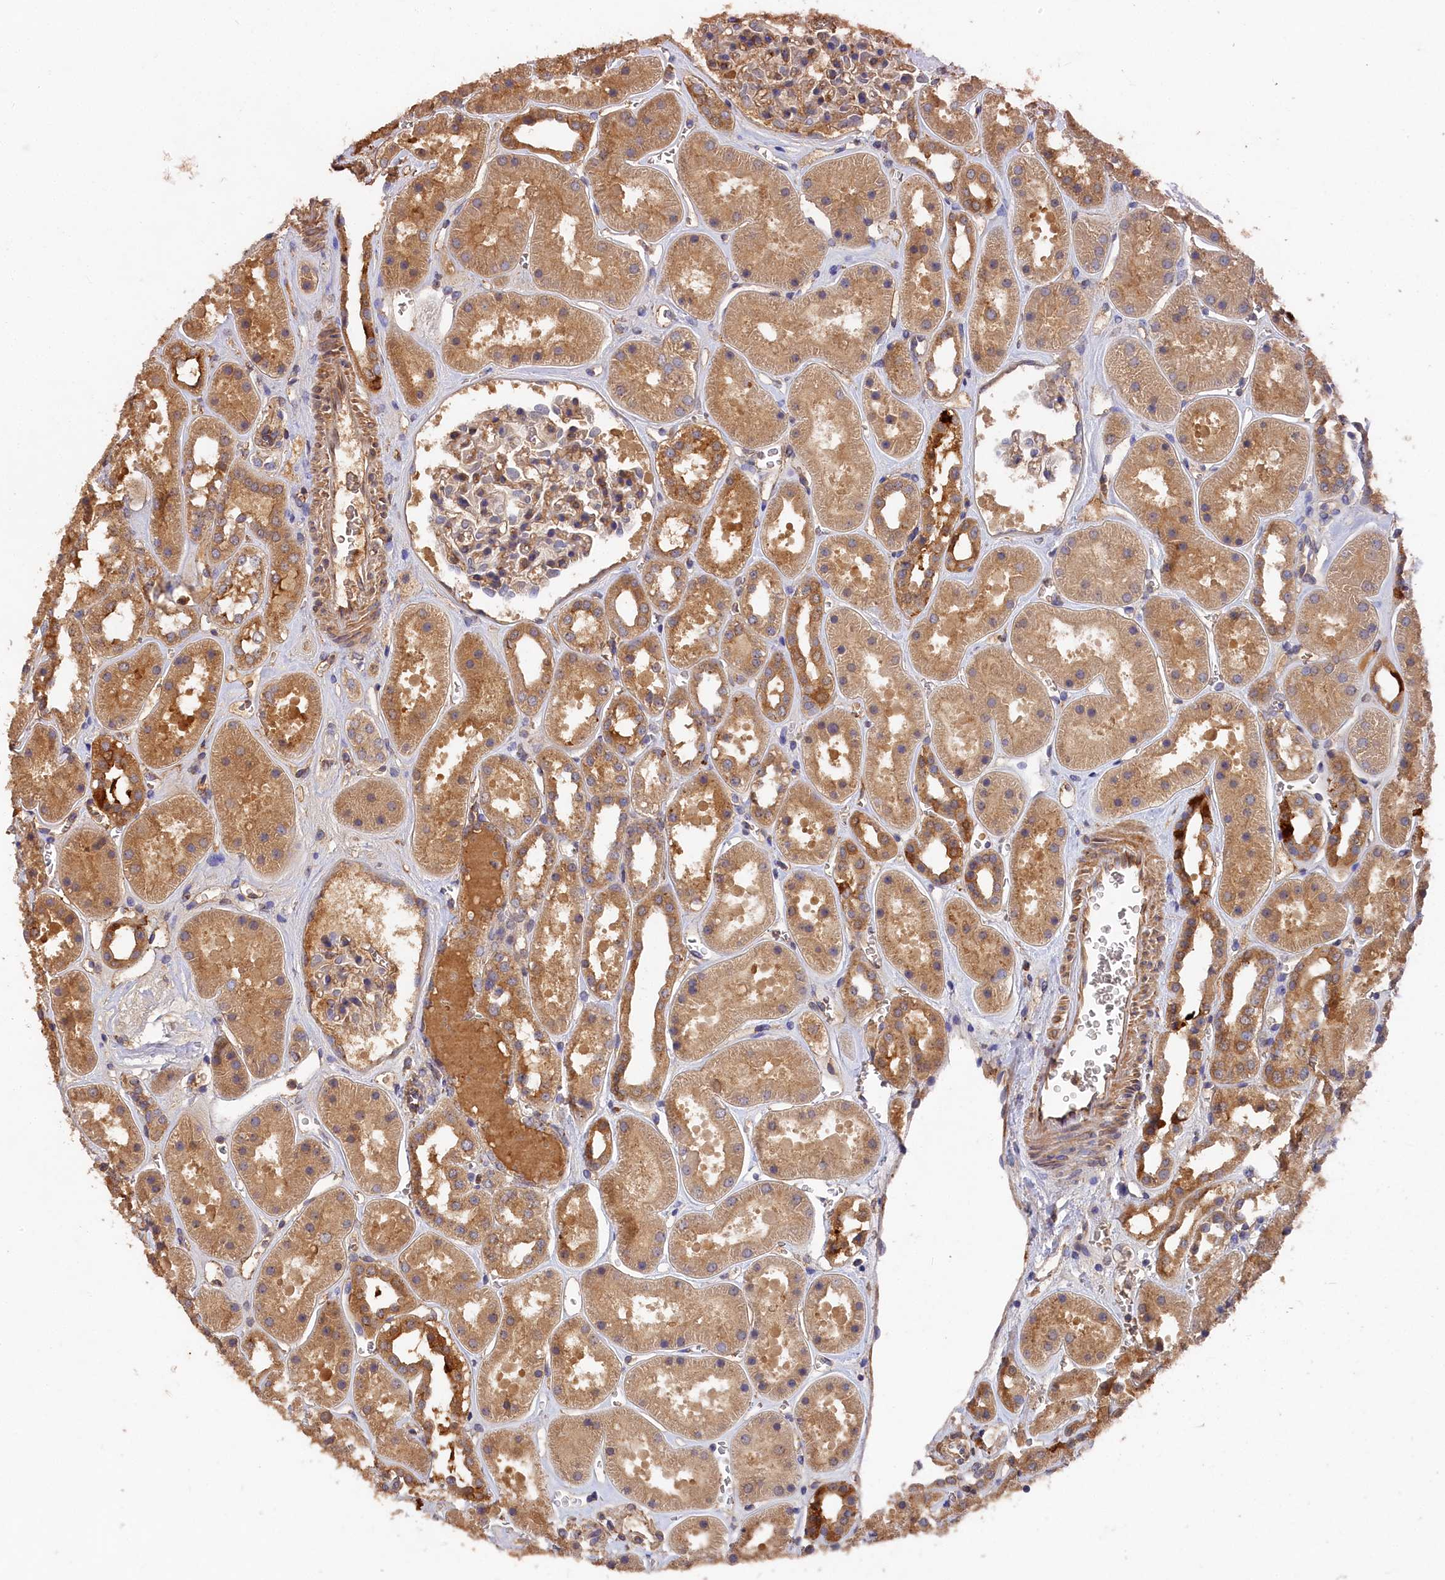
{"staining": {"intensity": "weak", "quantity": ">75%", "location": "cytoplasmic/membranous"}, "tissue": "kidney", "cell_type": "Cells in glomeruli", "image_type": "normal", "snomed": [{"axis": "morphology", "description": "Normal tissue, NOS"}, {"axis": "topography", "description": "Kidney"}], "caption": "This photomicrograph shows immunohistochemistry (IHC) staining of benign kidney, with low weak cytoplasmic/membranous expression in approximately >75% of cells in glomeruli.", "gene": "DHRS11", "patient": {"sex": "female", "age": 41}}